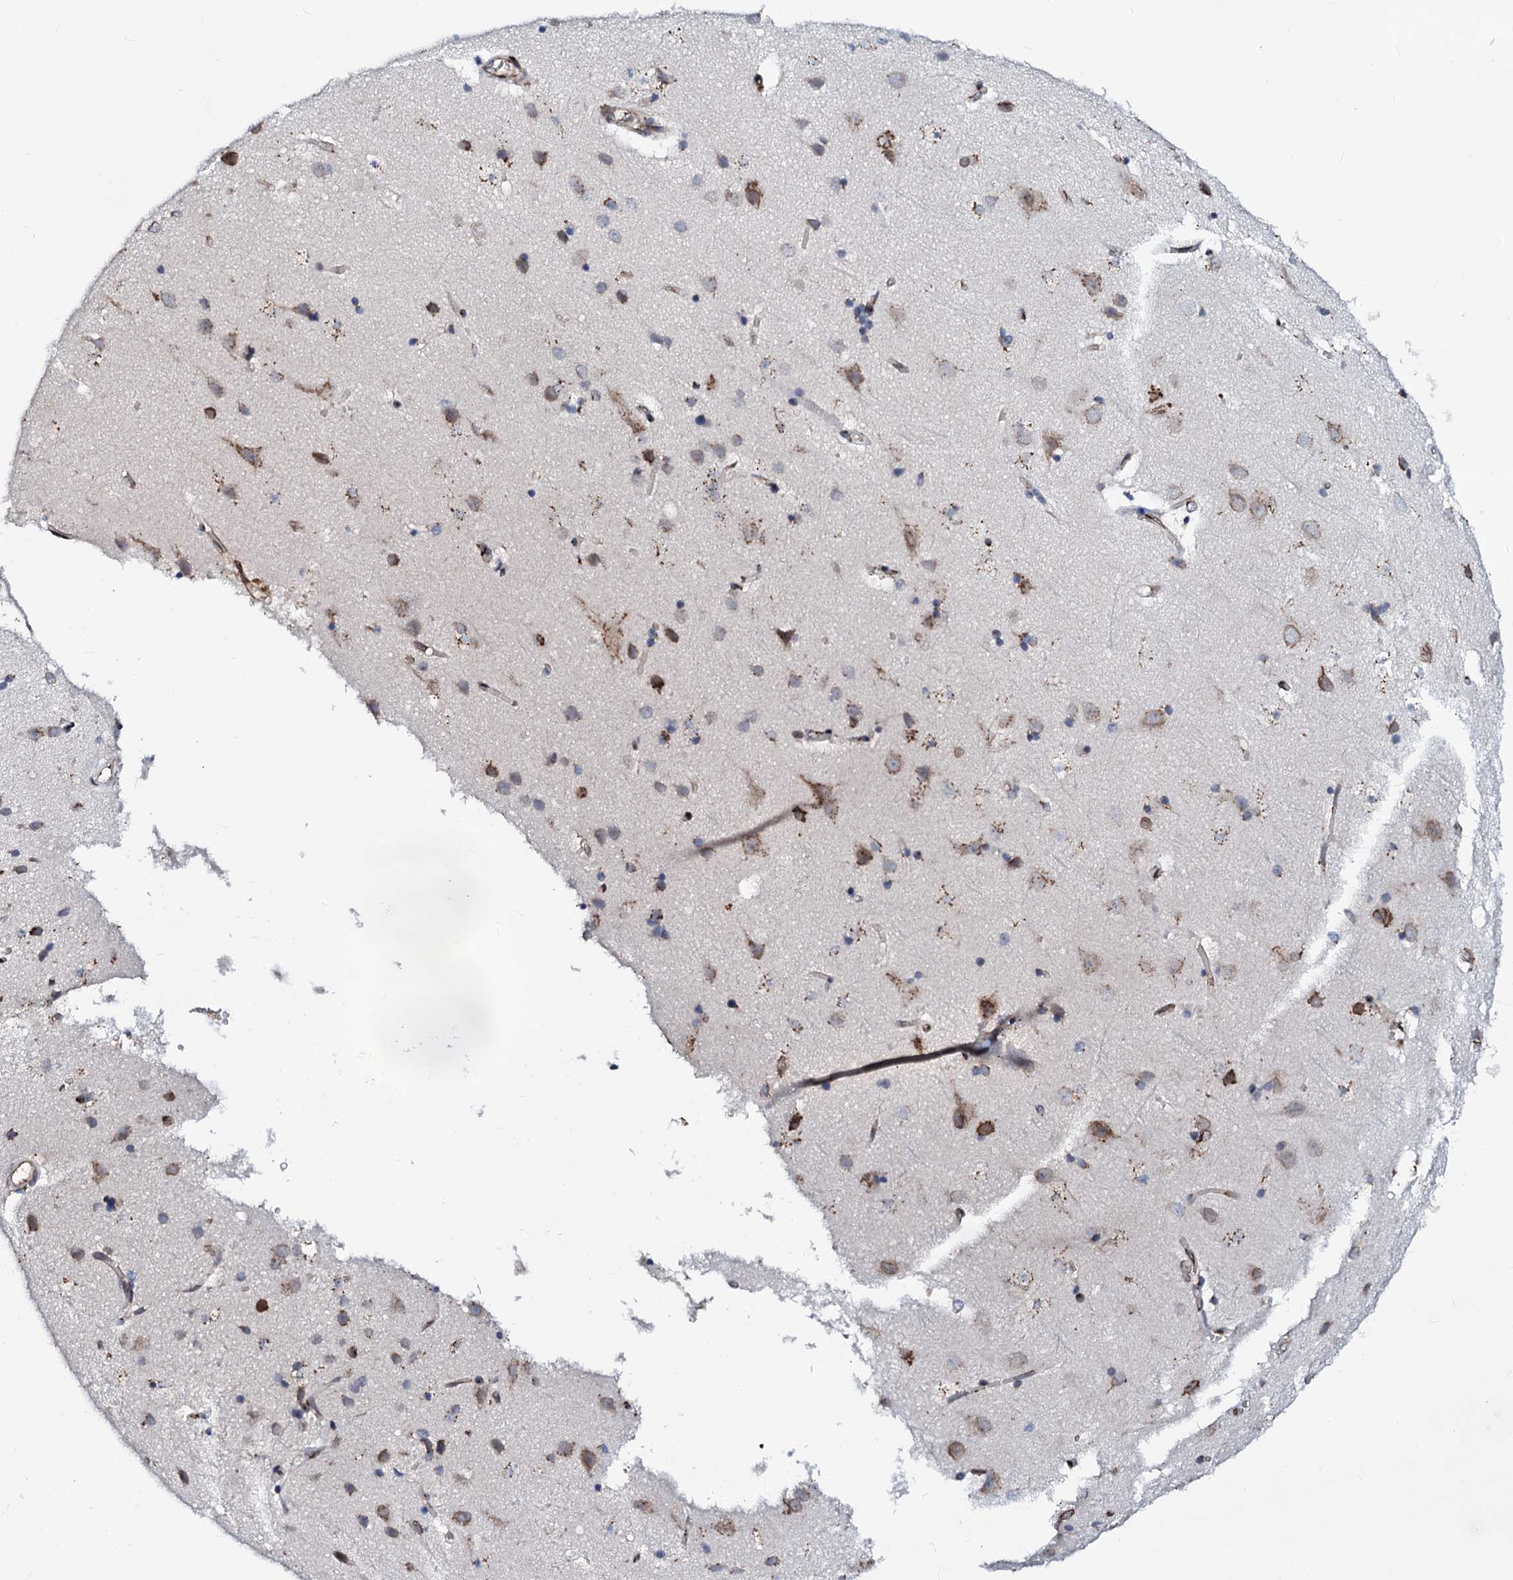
{"staining": {"intensity": "negative", "quantity": "none", "location": "none"}, "tissue": "cerebral cortex", "cell_type": "Endothelial cells", "image_type": "normal", "snomed": [{"axis": "morphology", "description": "Normal tissue, NOS"}, {"axis": "topography", "description": "Cerebral cortex"}], "caption": "IHC of benign cerebral cortex displays no staining in endothelial cells. (Immunohistochemistry, brightfield microscopy, high magnification).", "gene": "TMCO3", "patient": {"sex": "male", "age": 54}}